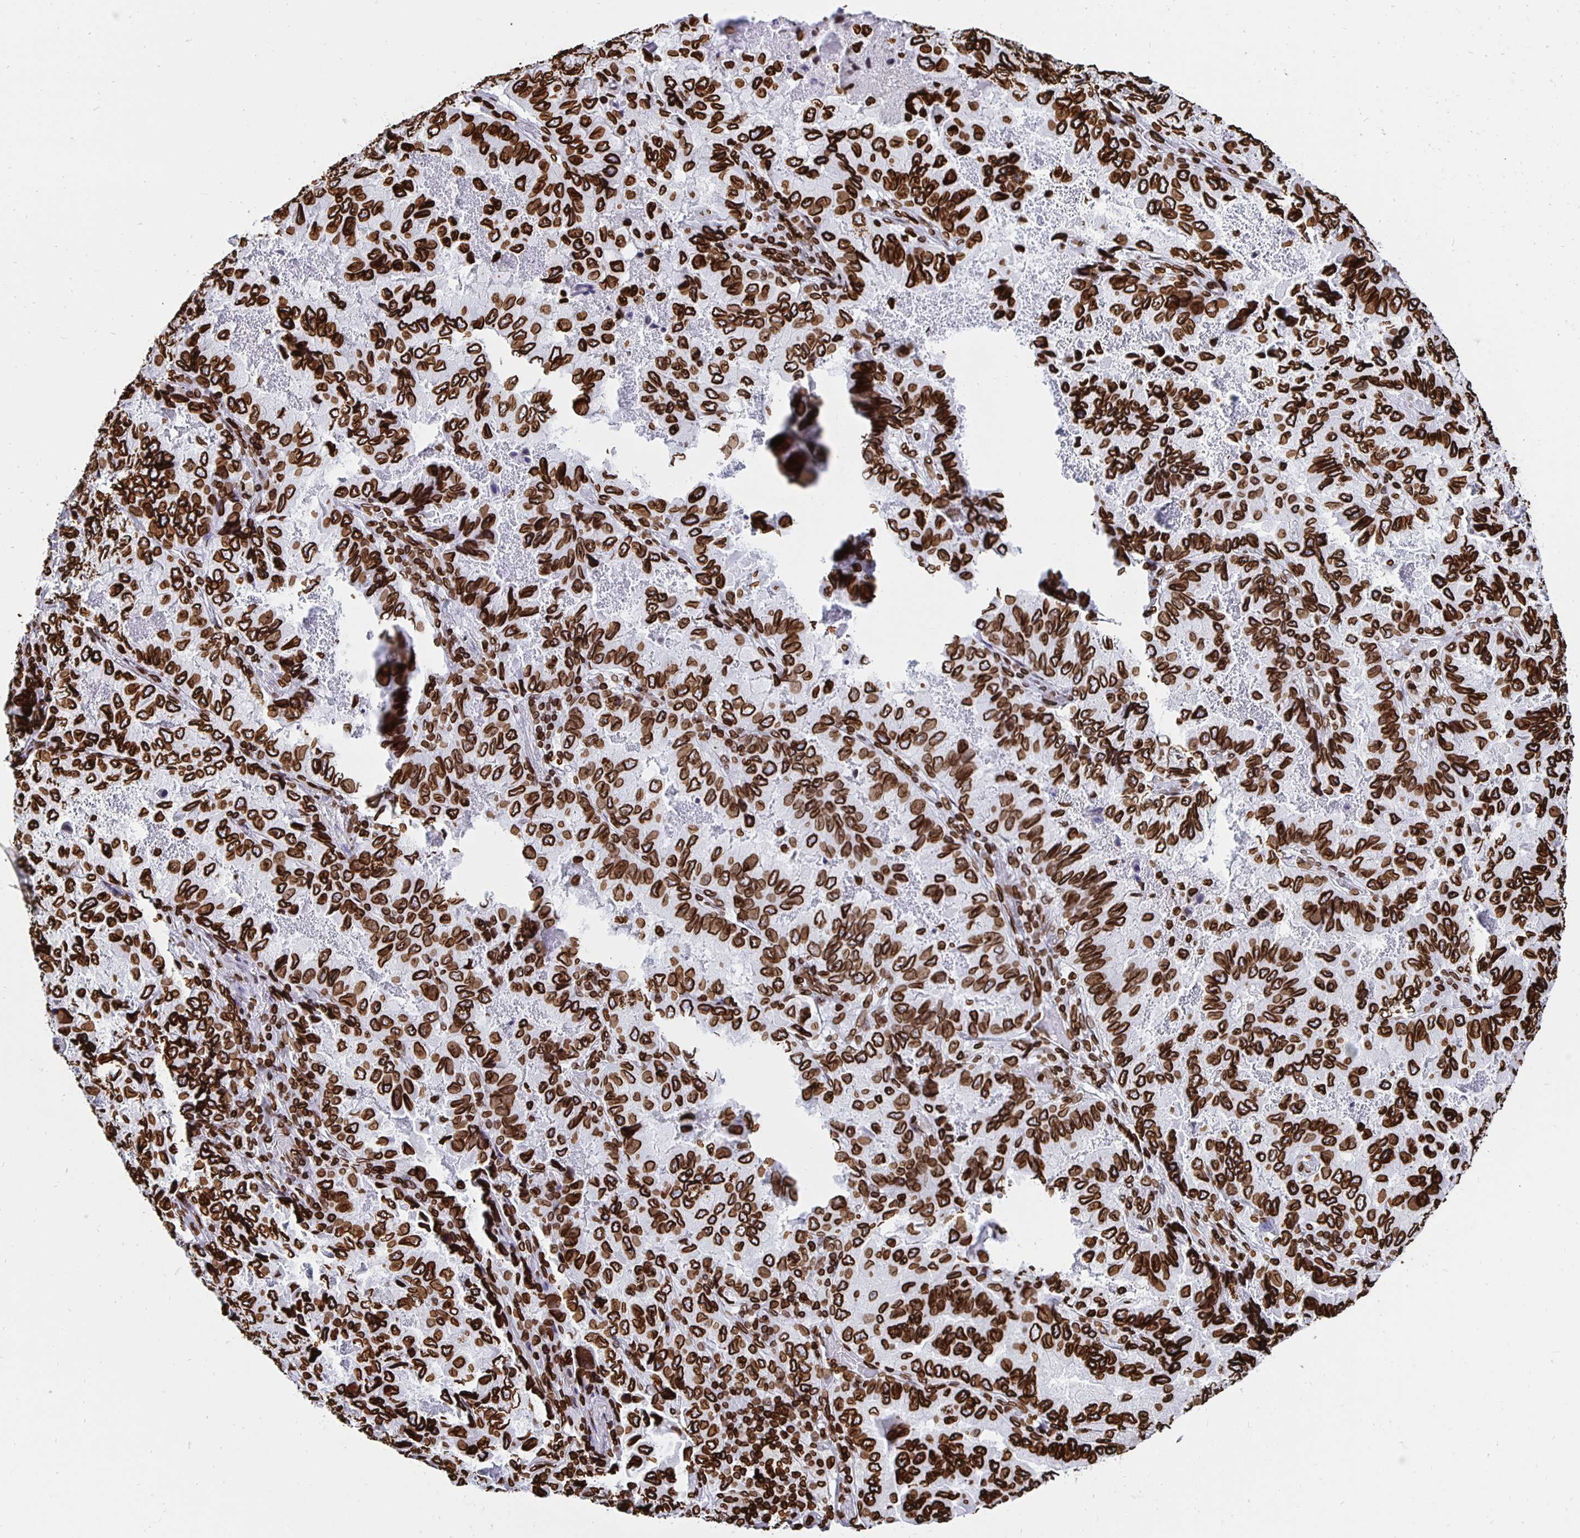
{"staining": {"intensity": "strong", "quantity": ">75%", "location": "cytoplasmic/membranous,nuclear"}, "tissue": "lung cancer", "cell_type": "Tumor cells", "image_type": "cancer", "snomed": [{"axis": "morphology", "description": "Aneuploidy"}, {"axis": "morphology", "description": "Adenocarcinoma, NOS"}, {"axis": "morphology", "description": "Adenocarcinoma, metastatic, NOS"}, {"axis": "topography", "description": "Lymph node"}, {"axis": "topography", "description": "Lung"}], "caption": "Human lung metastatic adenocarcinoma stained for a protein (brown) demonstrates strong cytoplasmic/membranous and nuclear positive expression in approximately >75% of tumor cells.", "gene": "LMNB1", "patient": {"sex": "female", "age": 48}}